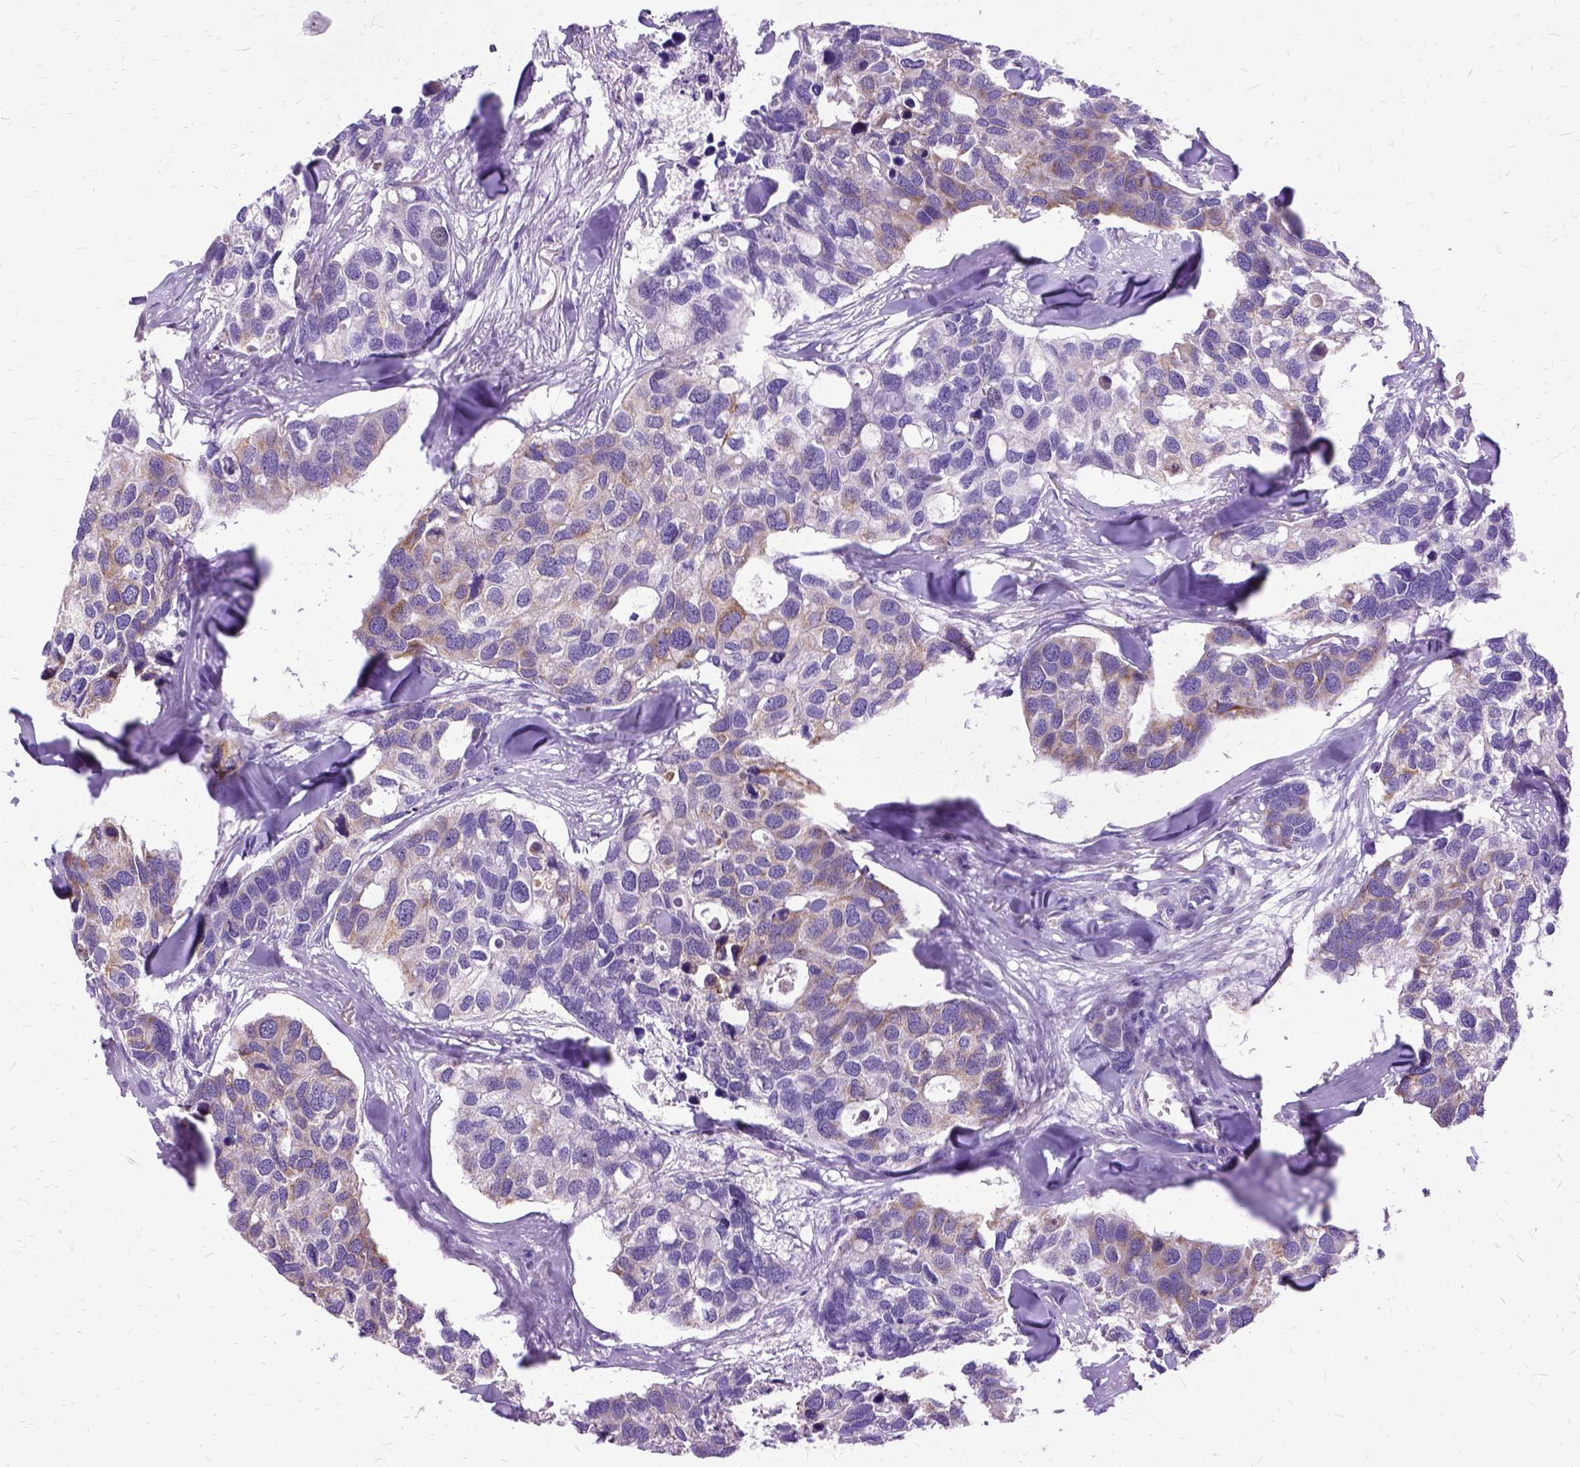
{"staining": {"intensity": "weak", "quantity": "<25%", "location": "cytoplasmic/membranous"}, "tissue": "breast cancer", "cell_type": "Tumor cells", "image_type": "cancer", "snomed": [{"axis": "morphology", "description": "Duct carcinoma"}, {"axis": "topography", "description": "Breast"}], "caption": "Human breast cancer (invasive ductal carcinoma) stained for a protein using IHC exhibits no staining in tumor cells.", "gene": "OXCT1", "patient": {"sex": "female", "age": 83}}